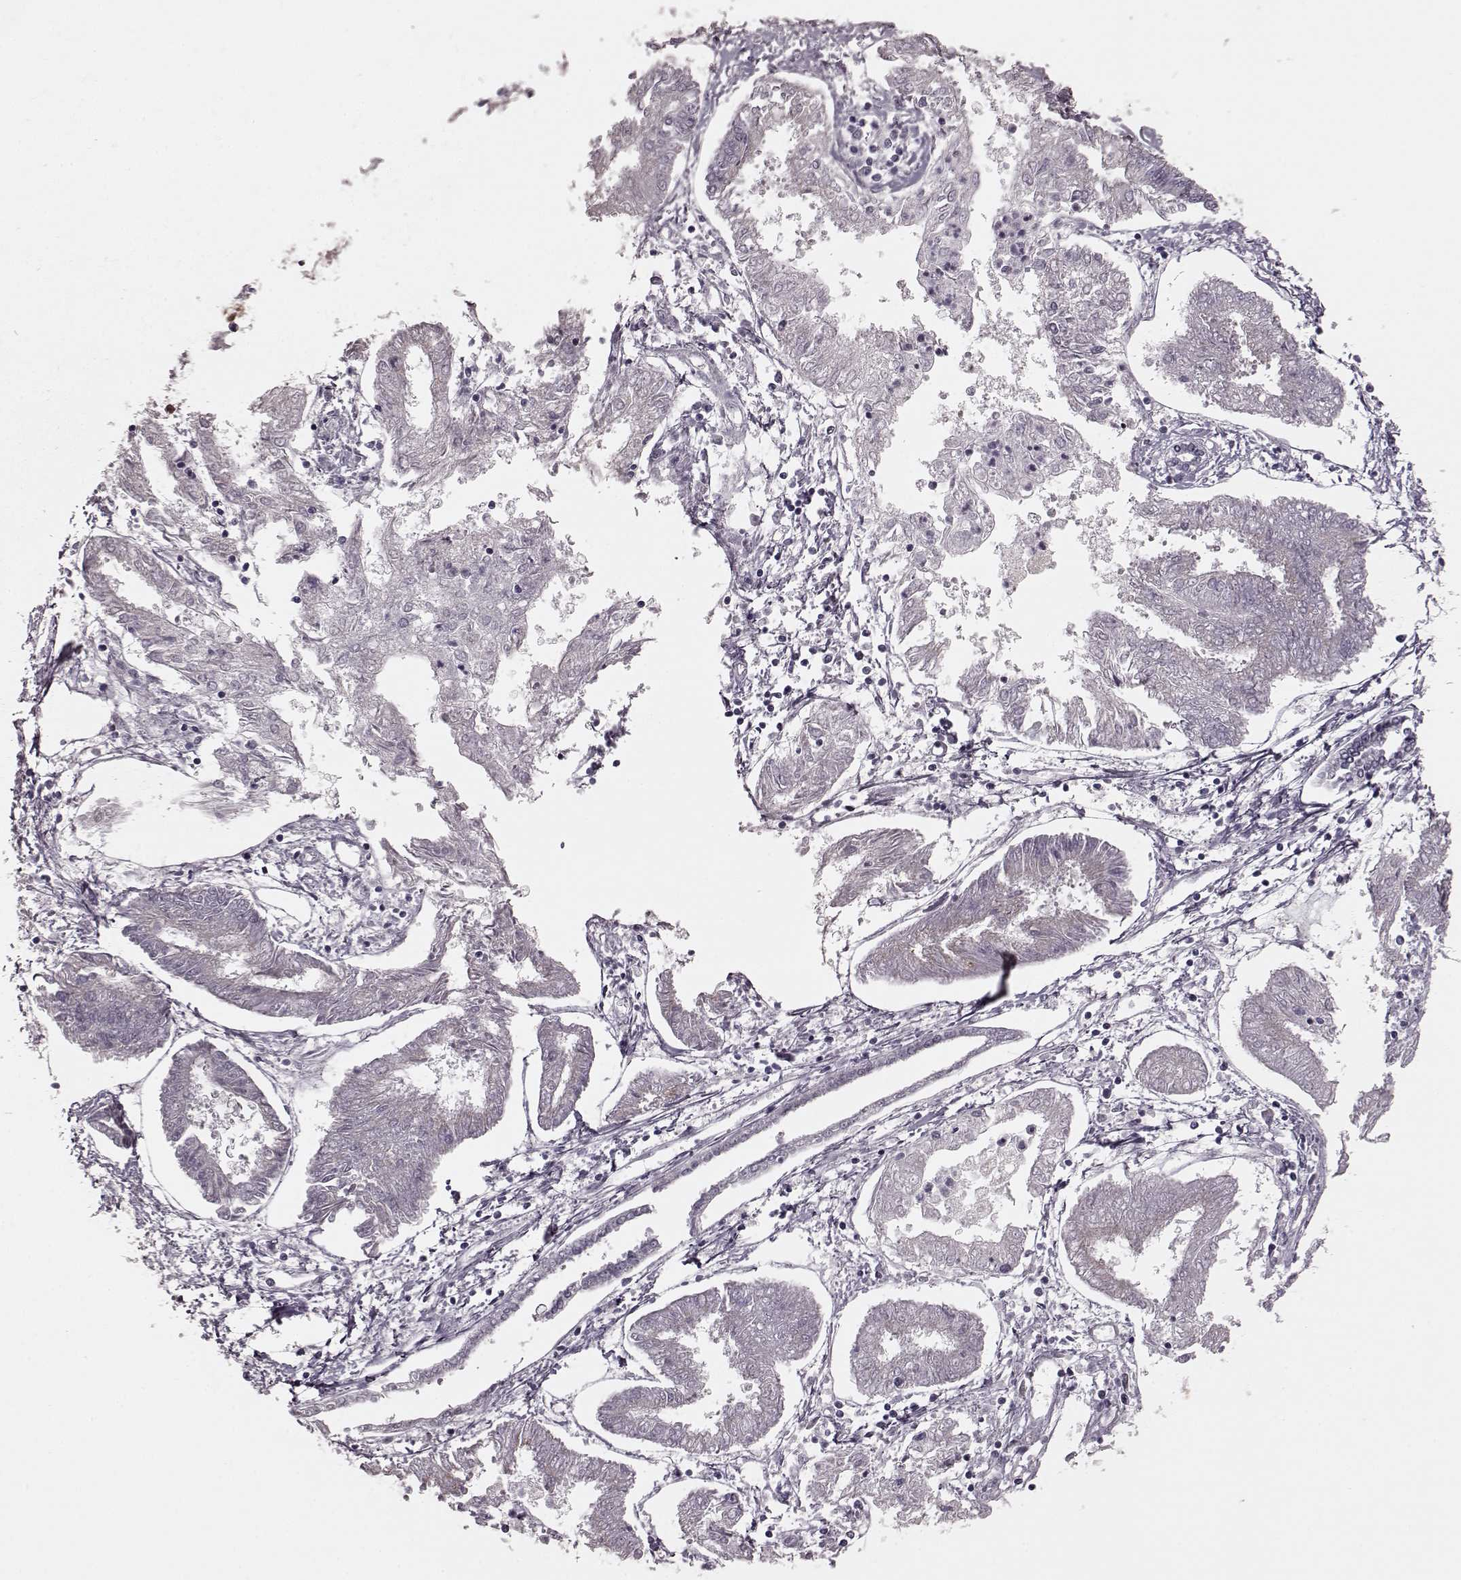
{"staining": {"intensity": "negative", "quantity": "none", "location": "none"}, "tissue": "endometrial cancer", "cell_type": "Tumor cells", "image_type": "cancer", "snomed": [{"axis": "morphology", "description": "Adenocarcinoma, NOS"}, {"axis": "topography", "description": "Endometrium"}], "caption": "DAB (3,3'-diaminobenzidine) immunohistochemical staining of human endometrial adenocarcinoma shows no significant staining in tumor cells. (DAB immunohistochemistry, high magnification).", "gene": "NR2C1", "patient": {"sex": "female", "age": 68}}